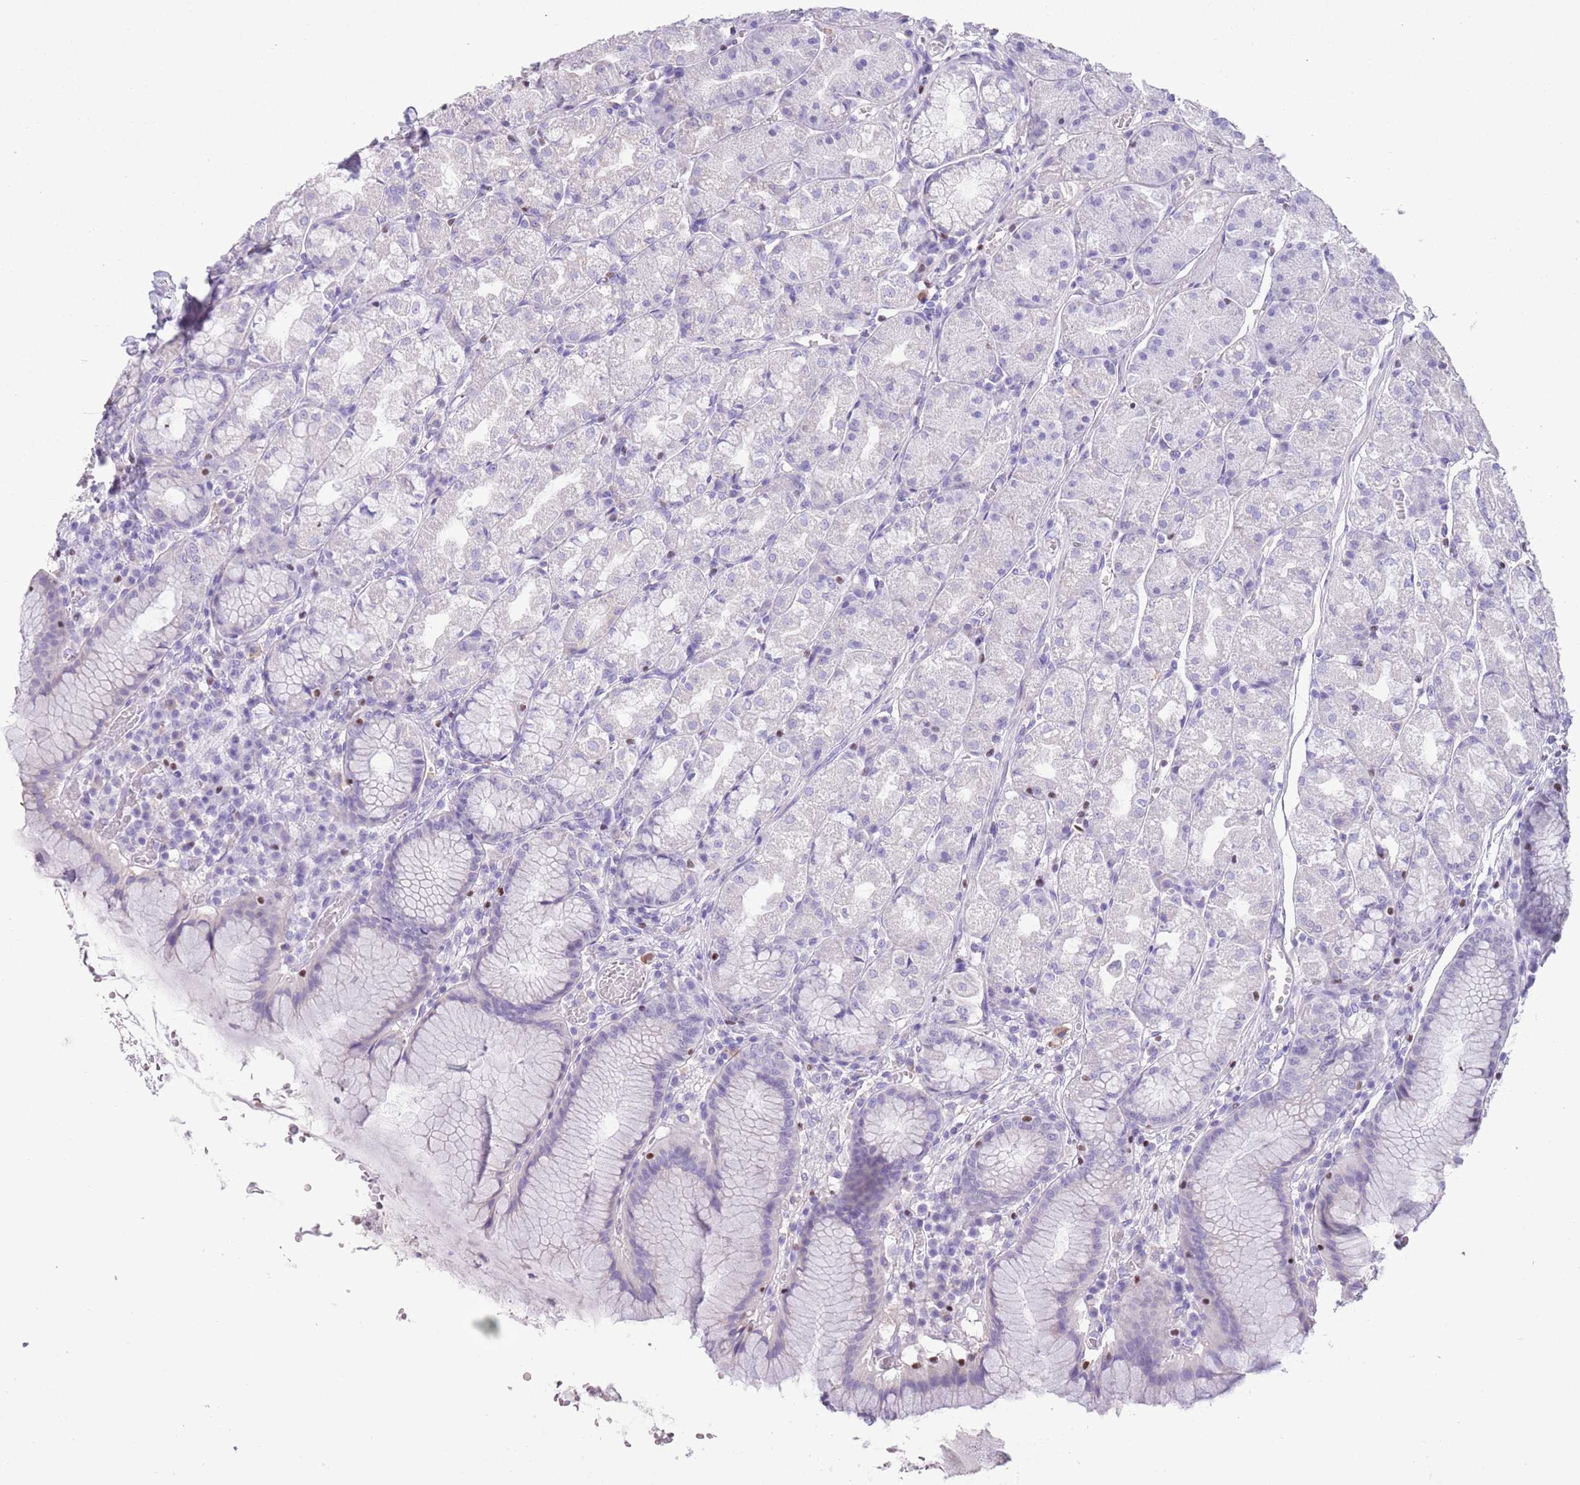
{"staining": {"intensity": "negative", "quantity": "none", "location": "none"}, "tissue": "stomach", "cell_type": "Glandular cells", "image_type": "normal", "snomed": [{"axis": "morphology", "description": "Normal tissue, NOS"}, {"axis": "topography", "description": "Stomach"}], "caption": "Glandular cells are negative for protein expression in normal human stomach. (Stains: DAB (3,3'-diaminobenzidine) immunohistochemistry (IHC) with hematoxylin counter stain, Microscopy: brightfield microscopy at high magnification).", "gene": "BCL11B", "patient": {"sex": "male", "age": 55}}